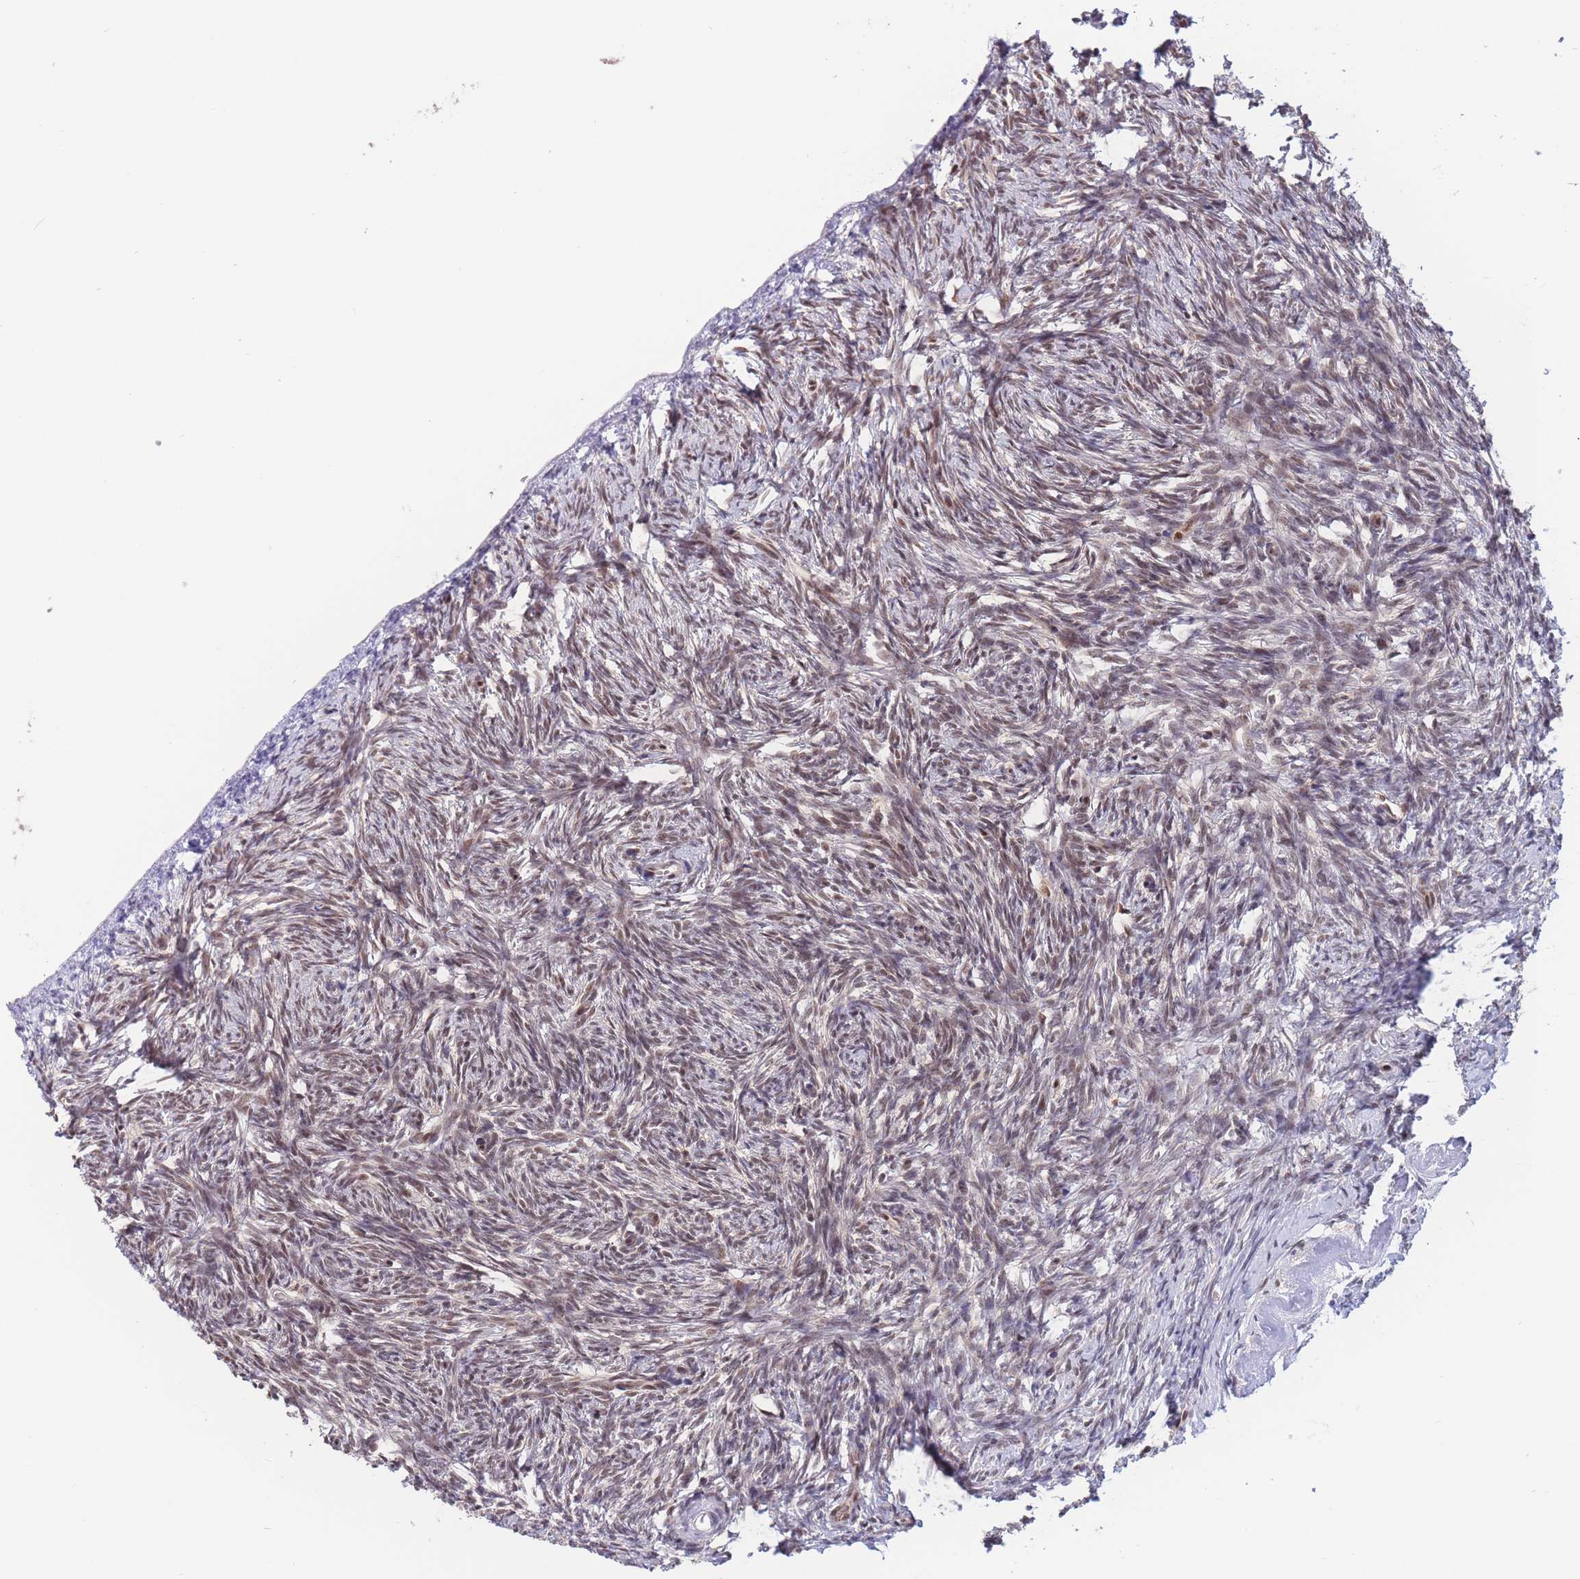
{"staining": {"intensity": "moderate", "quantity": ">75%", "location": "nuclear"}, "tissue": "ovary", "cell_type": "Ovarian stroma cells", "image_type": "normal", "snomed": [{"axis": "morphology", "description": "Normal tissue, NOS"}, {"axis": "topography", "description": "Ovary"}], "caption": "A photomicrograph of human ovary stained for a protein reveals moderate nuclear brown staining in ovarian stroma cells. (DAB IHC, brown staining for protein, blue staining for nuclei).", "gene": "SMAD9", "patient": {"sex": "female", "age": 51}}